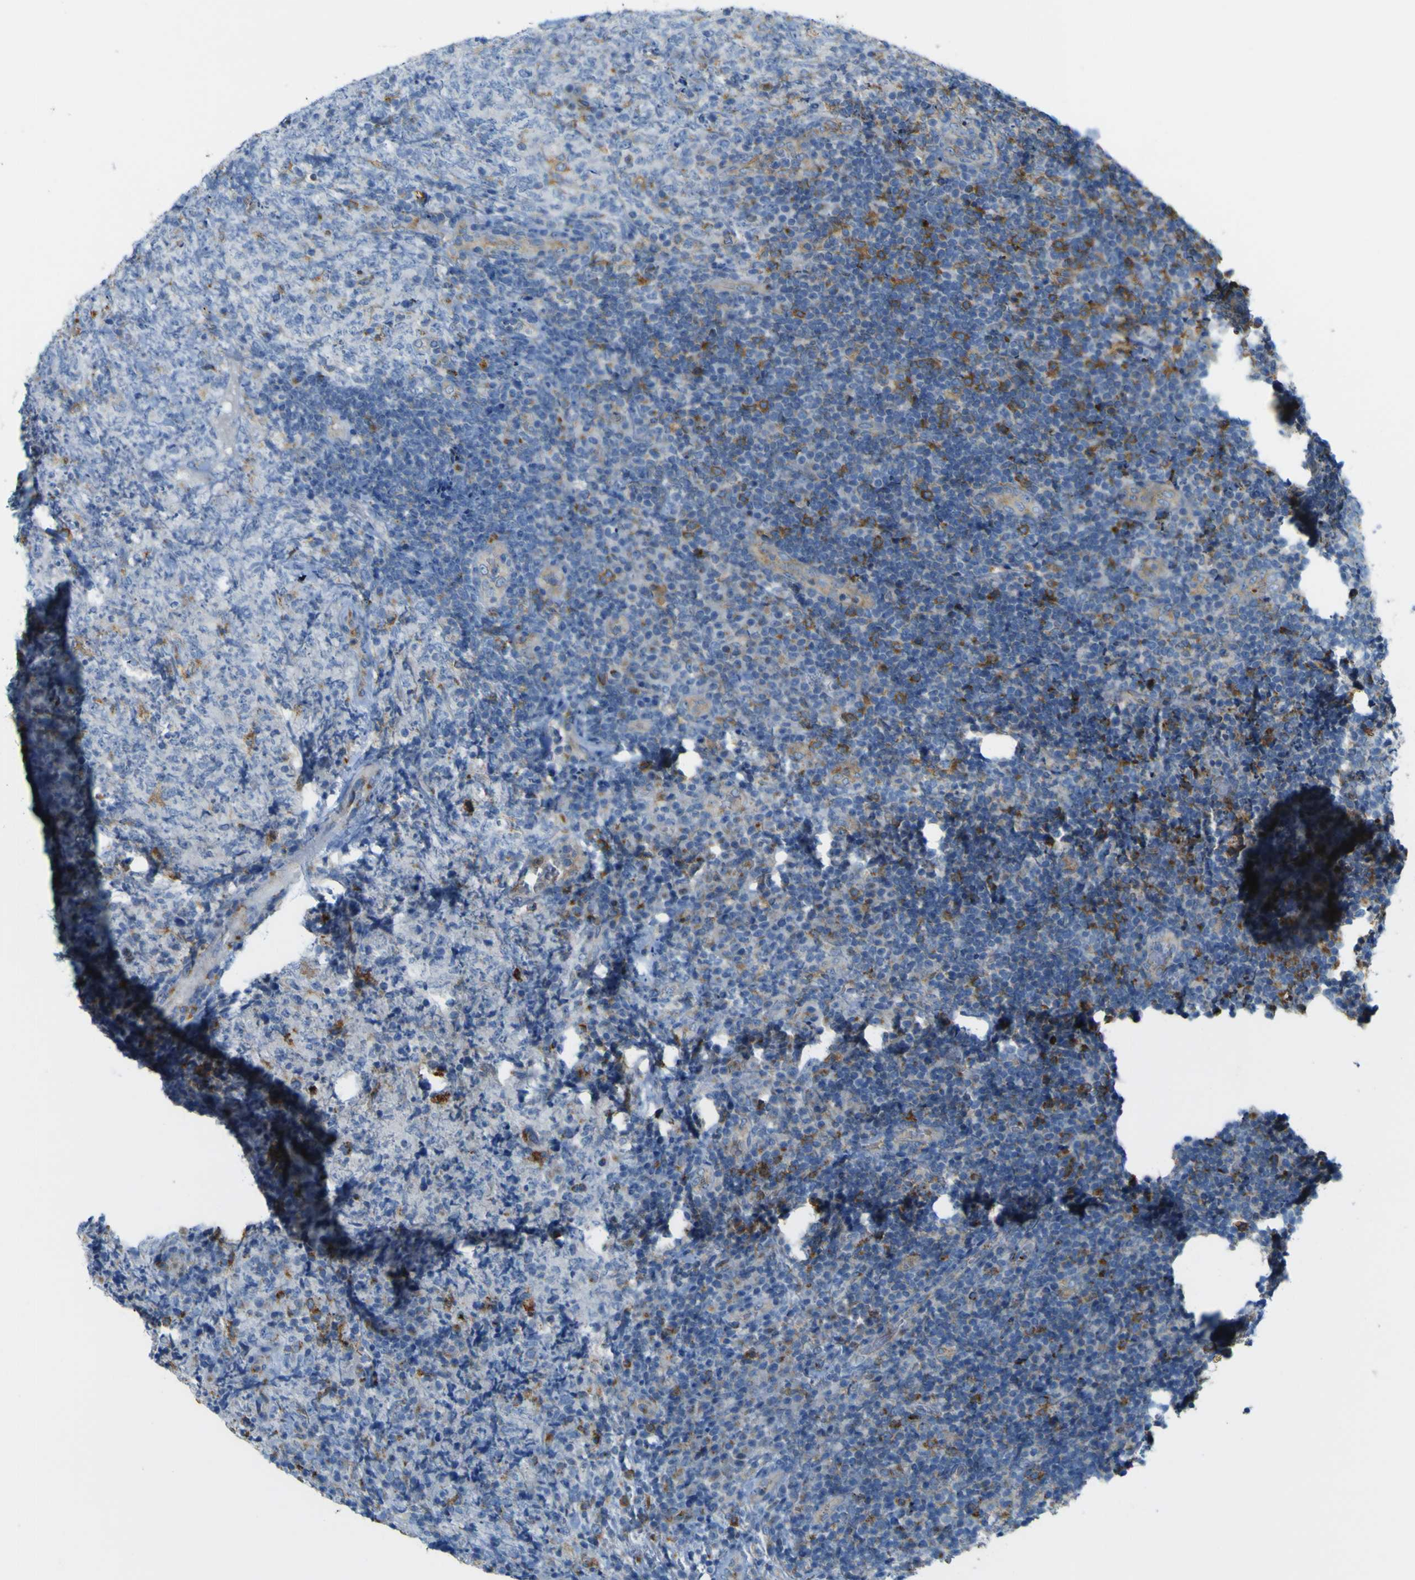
{"staining": {"intensity": "moderate", "quantity": "<25%", "location": "cytoplasmic/membranous"}, "tissue": "lymphoma", "cell_type": "Tumor cells", "image_type": "cancer", "snomed": [{"axis": "morphology", "description": "Malignant lymphoma, non-Hodgkin's type, High grade"}, {"axis": "topography", "description": "Tonsil"}], "caption": "Moderate cytoplasmic/membranous protein positivity is identified in approximately <25% of tumor cells in lymphoma.", "gene": "IGF2R", "patient": {"sex": "female", "age": 36}}